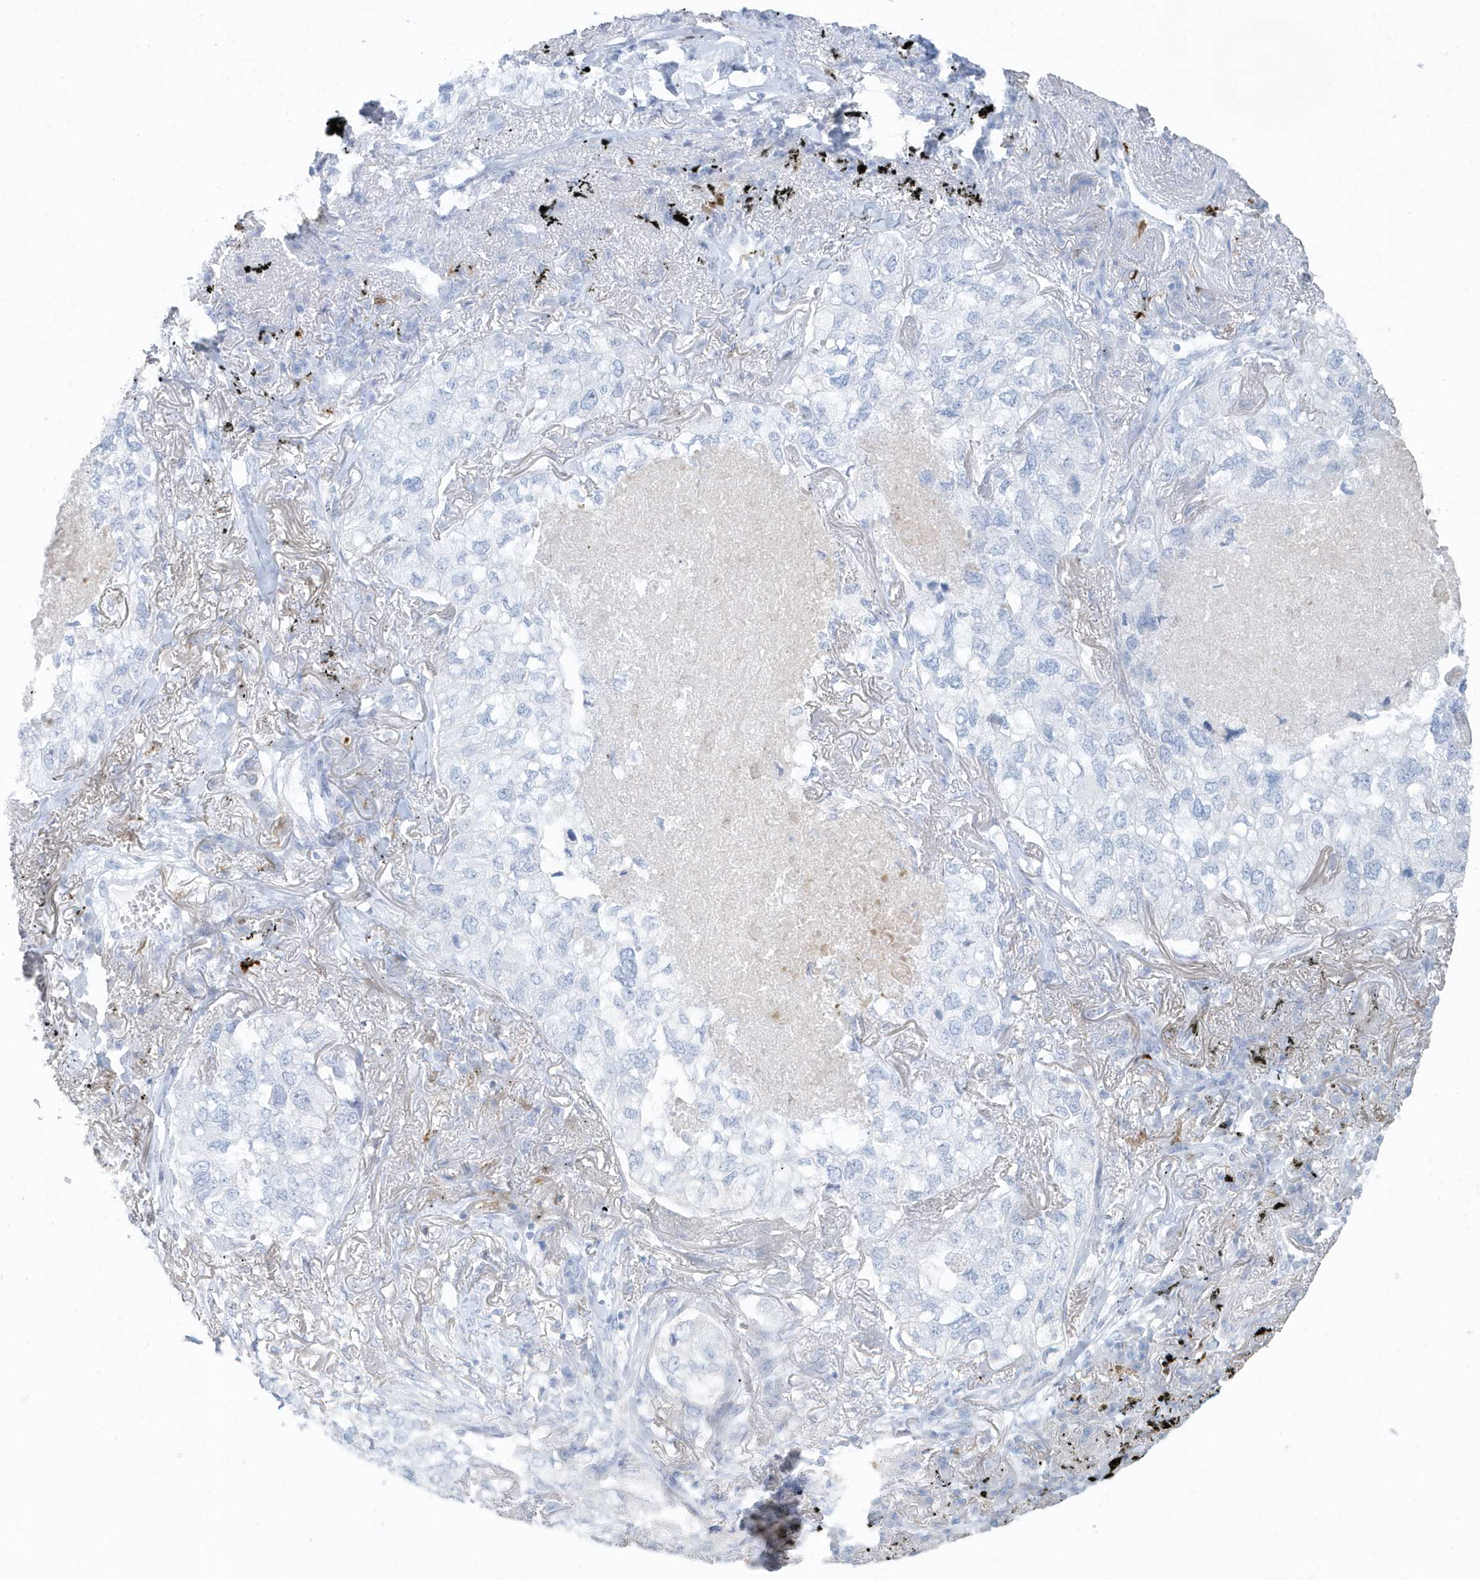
{"staining": {"intensity": "negative", "quantity": "none", "location": "none"}, "tissue": "lung cancer", "cell_type": "Tumor cells", "image_type": "cancer", "snomed": [{"axis": "morphology", "description": "Adenocarcinoma, NOS"}, {"axis": "topography", "description": "Lung"}], "caption": "DAB (3,3'-diaminobenzidine) immunohistochemical staining of human lung cancer (adenocarcinoma) demonstrates no significant expression in tumor cells.", "gene": "FAM98A", "patient": {"sex": "male", "age": 65}}